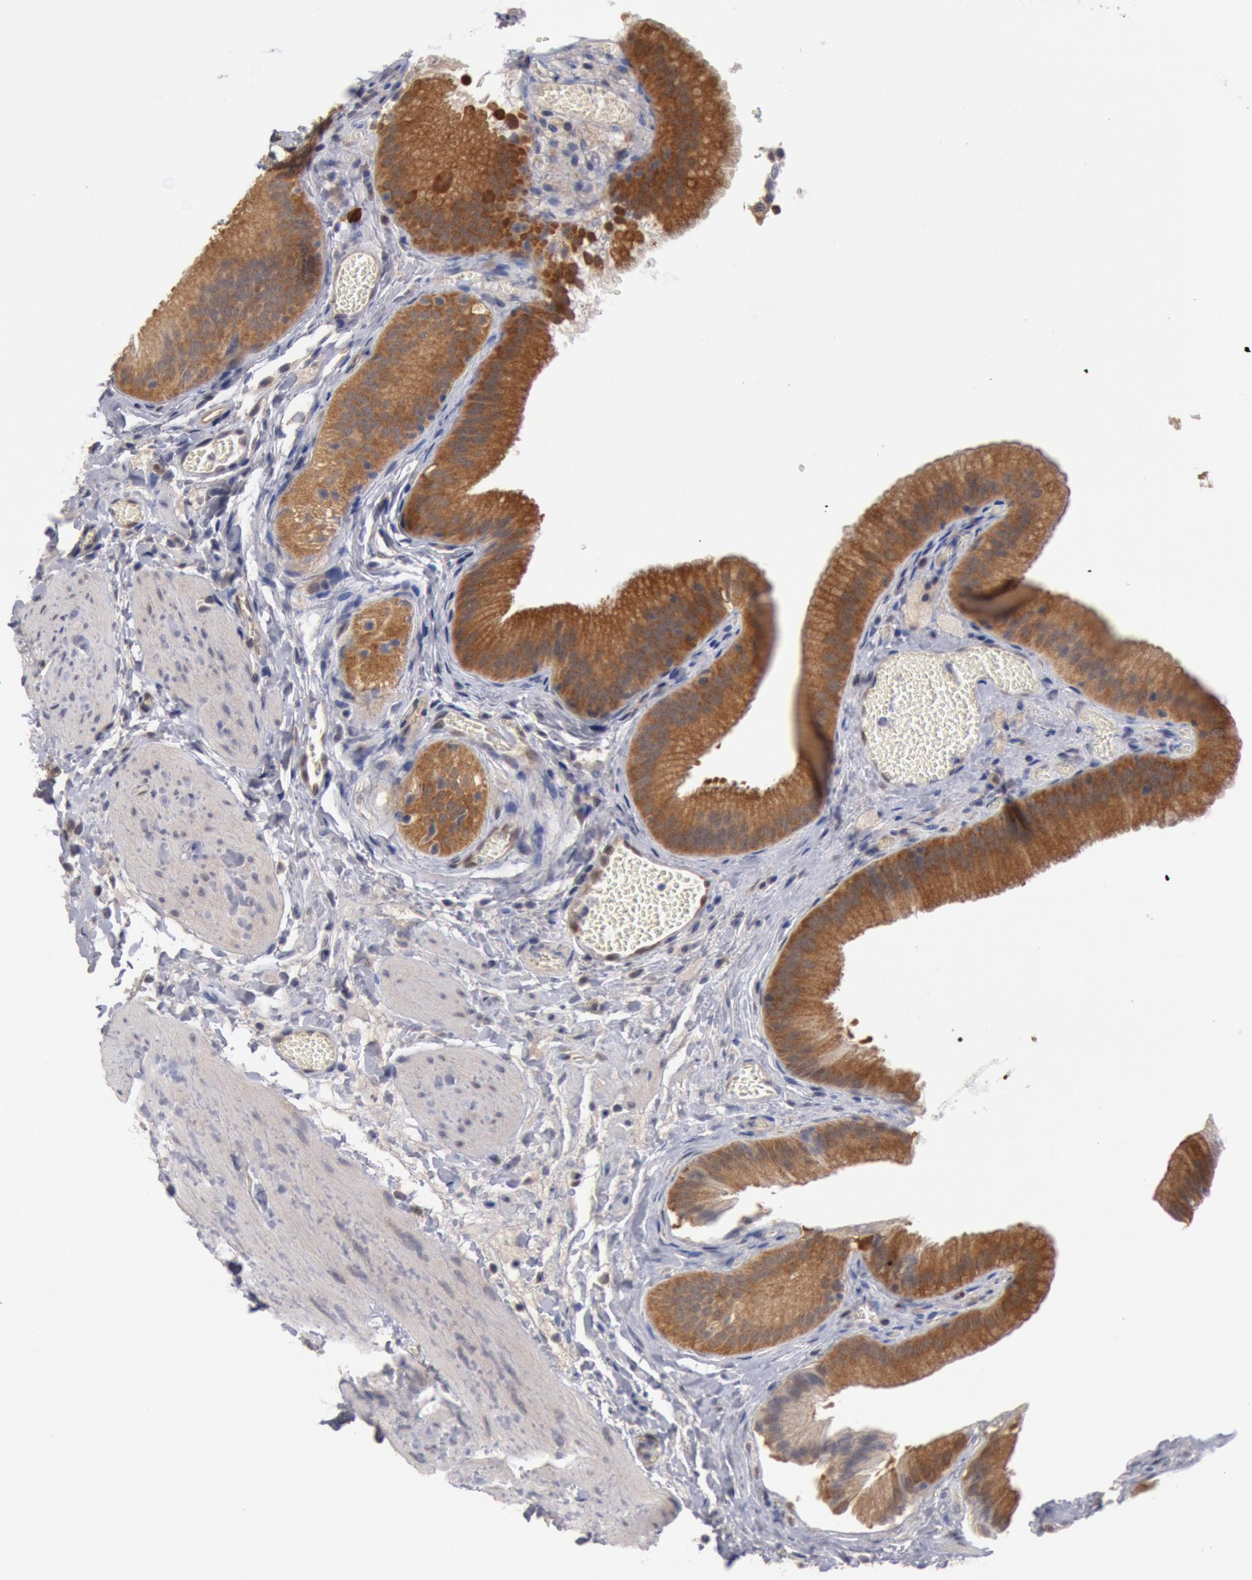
{"staining": {"intensity": "moderate", "quantity": ">75%", "location": "cytoplasmic/membranous"}, "tissue": "gallbladder", "cell_type": "Glandular cells", "image_type": "normal", "snomed": [{"axis": "morphology", "description": "Normal tissue, NOS"}, {"axis": "topography", "description": "Gallbladder"}], "caption": "Gallbladder stained for a protein (brown) displays moderate cytoplasmic/membranous positive positivity in approximately >75% of glandular cells.", "gene": "DNAJA1", "patient": {"sex": "female", "age": 24}}